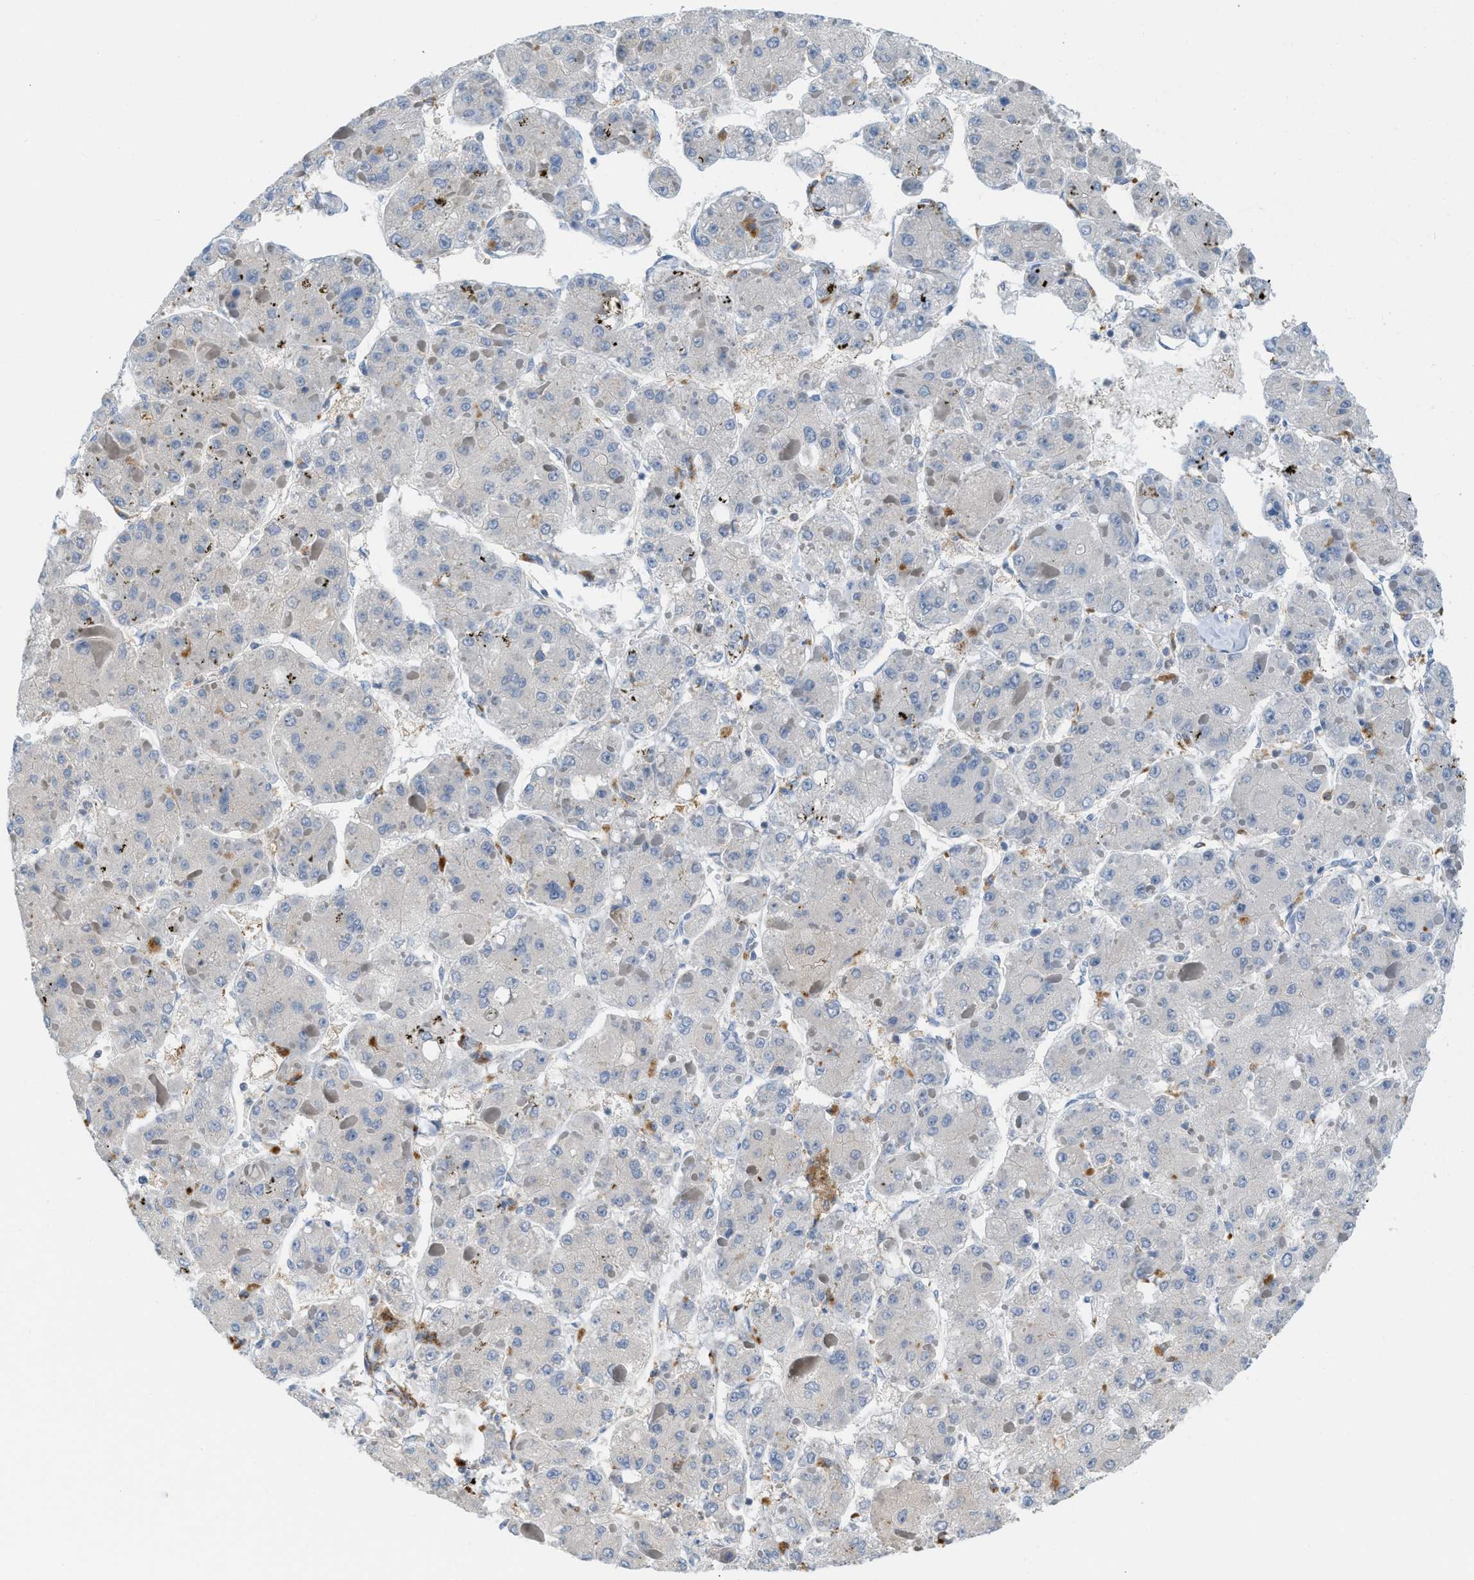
{"staining": {"intensity": "negative", "quantity": "none", "location": "none"}, "tissue": "liver cancer", "cell_type": "Tumor cells", "image_type": "cancer", "snomed": [{"axis": "morphology", "description": "Carcinoma, Hepatocellular, NOS"}, {"axis": "topography", "description": "Liver"}], "caption": "Protein analysis of liver cancer (hepatocellular carcinoma) demonstrates no significant expression in tumor cells.", "gene": "CSTB", "patient": {"sex": "female", "age": 73}}